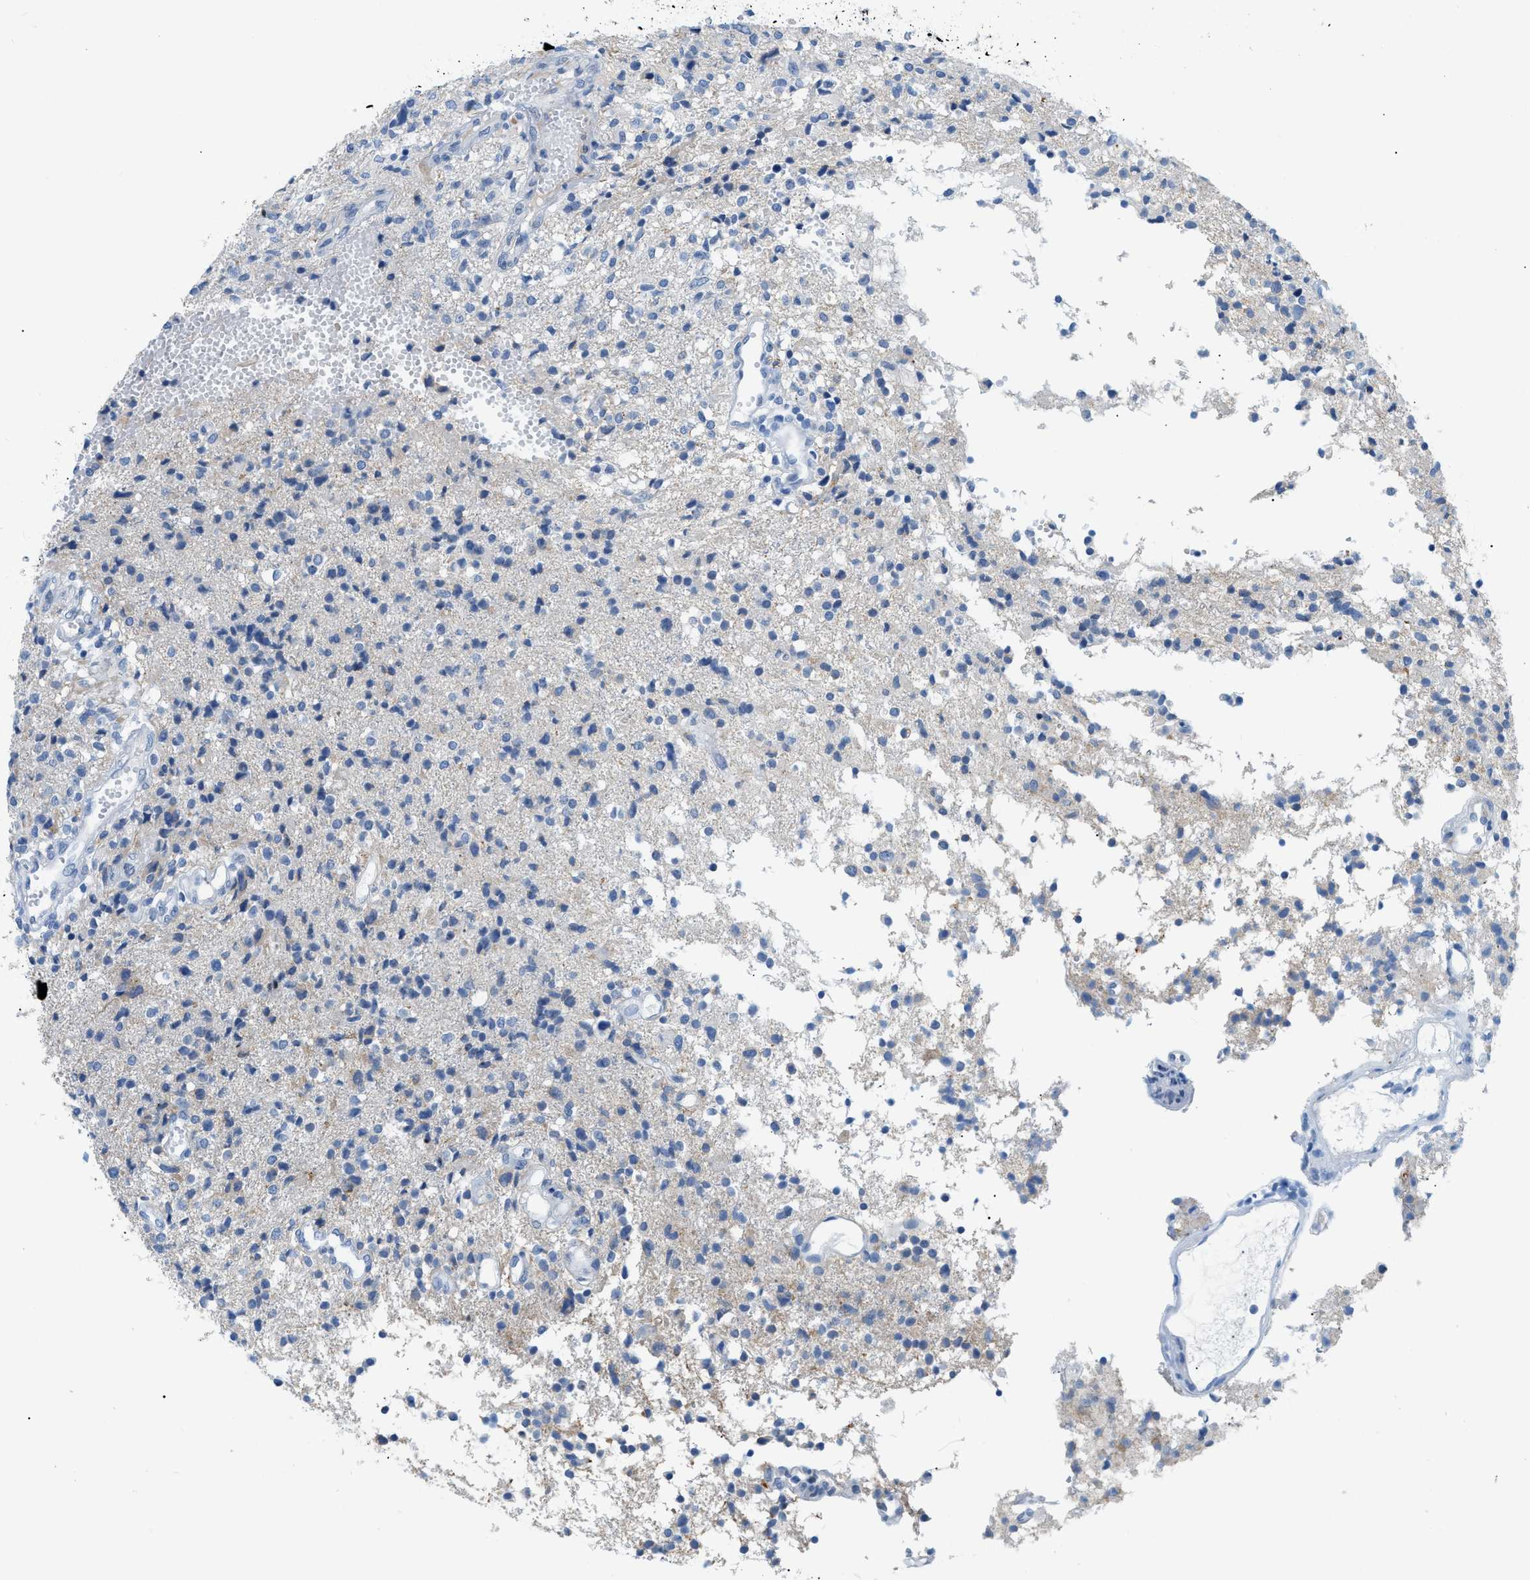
{"staining": {"intensity": "negative", "quantity": "none", "location": "none"}, "tissue": "glioma", "cell_type": "Tumor cells", "image_type": "cancer", "snomed": [{"axis": "morphology", "description": "Glioma, malignant, High grade"}, {"axis": "topography", "description": "Brain"}], "caption": "A high-resolution histopathology image shows IHC staining of malignant high-grade glioma, which displays no significant expression in tumor cells. The staining is performed using DAB brown chromogen with nuclei counter-stained in using hematoxylin.", "gene": "FDCSP", "patient": {"sex": "female", "age": 59}}